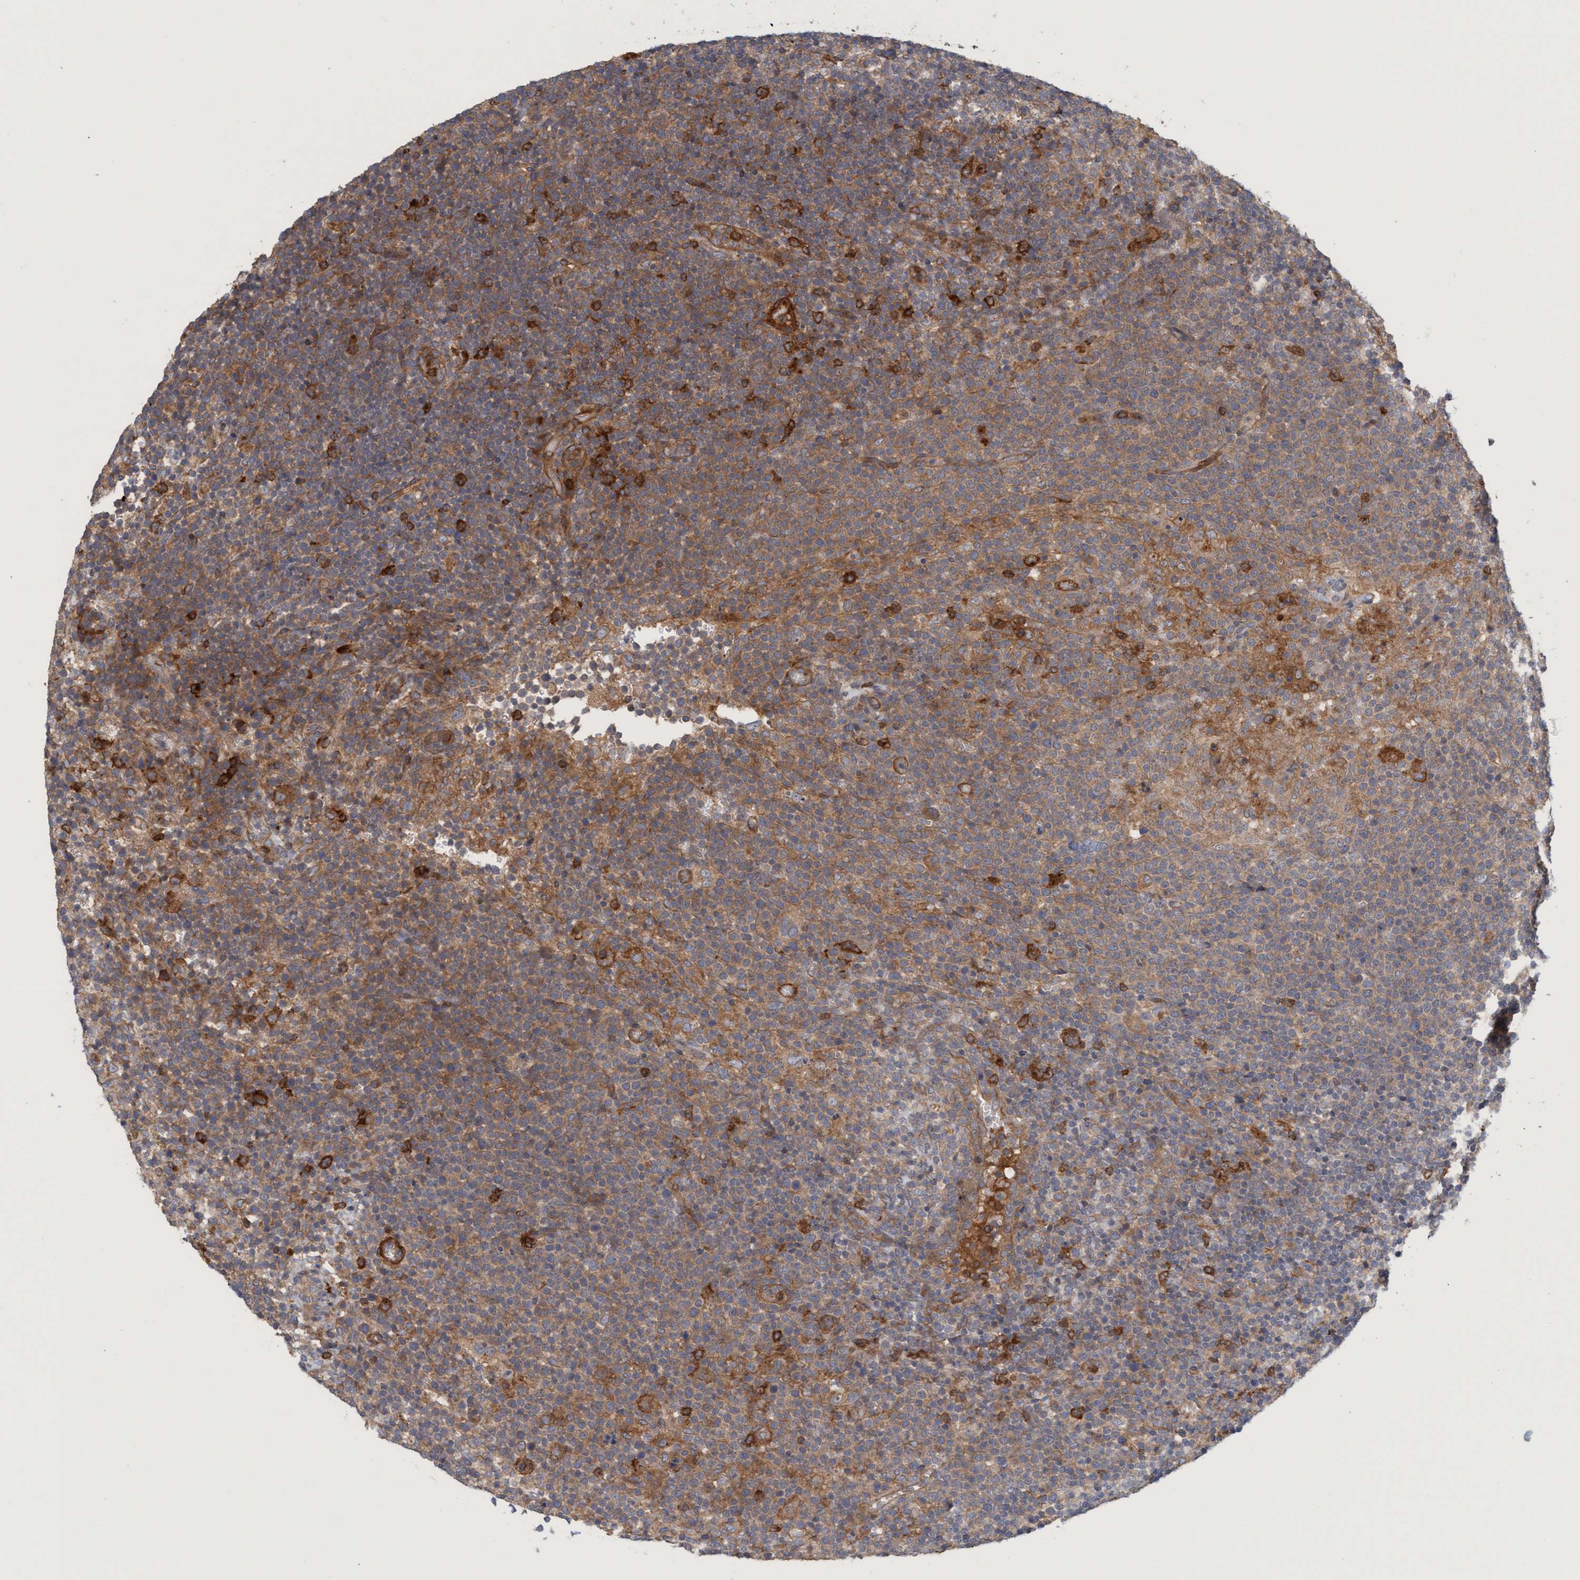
{"staining": {"intensity": "moderate", "quantity": ">75%", "location": "cytoplasmic/membranous"}, "tissue": "lymphoma", "cell_type": "Tumor cells", "image_type": "cancer", "snomed": [{"axis": "morphology", "description": "Malignant lymphoma, non-Hodgkin's type, High grade"}, {"axis": "topography", "description": "Lymph node"}], "caption": "This micrograph exhibits immunohistochemistry staining of human high-grade malignant lymphoma, non-Hodgkin's type, with medium moderate cytoplasmic/membranous positivity in about >75% of tumor cells.", "gene": "SPECC1", "patient": {"sex": "male", "age": 61}}